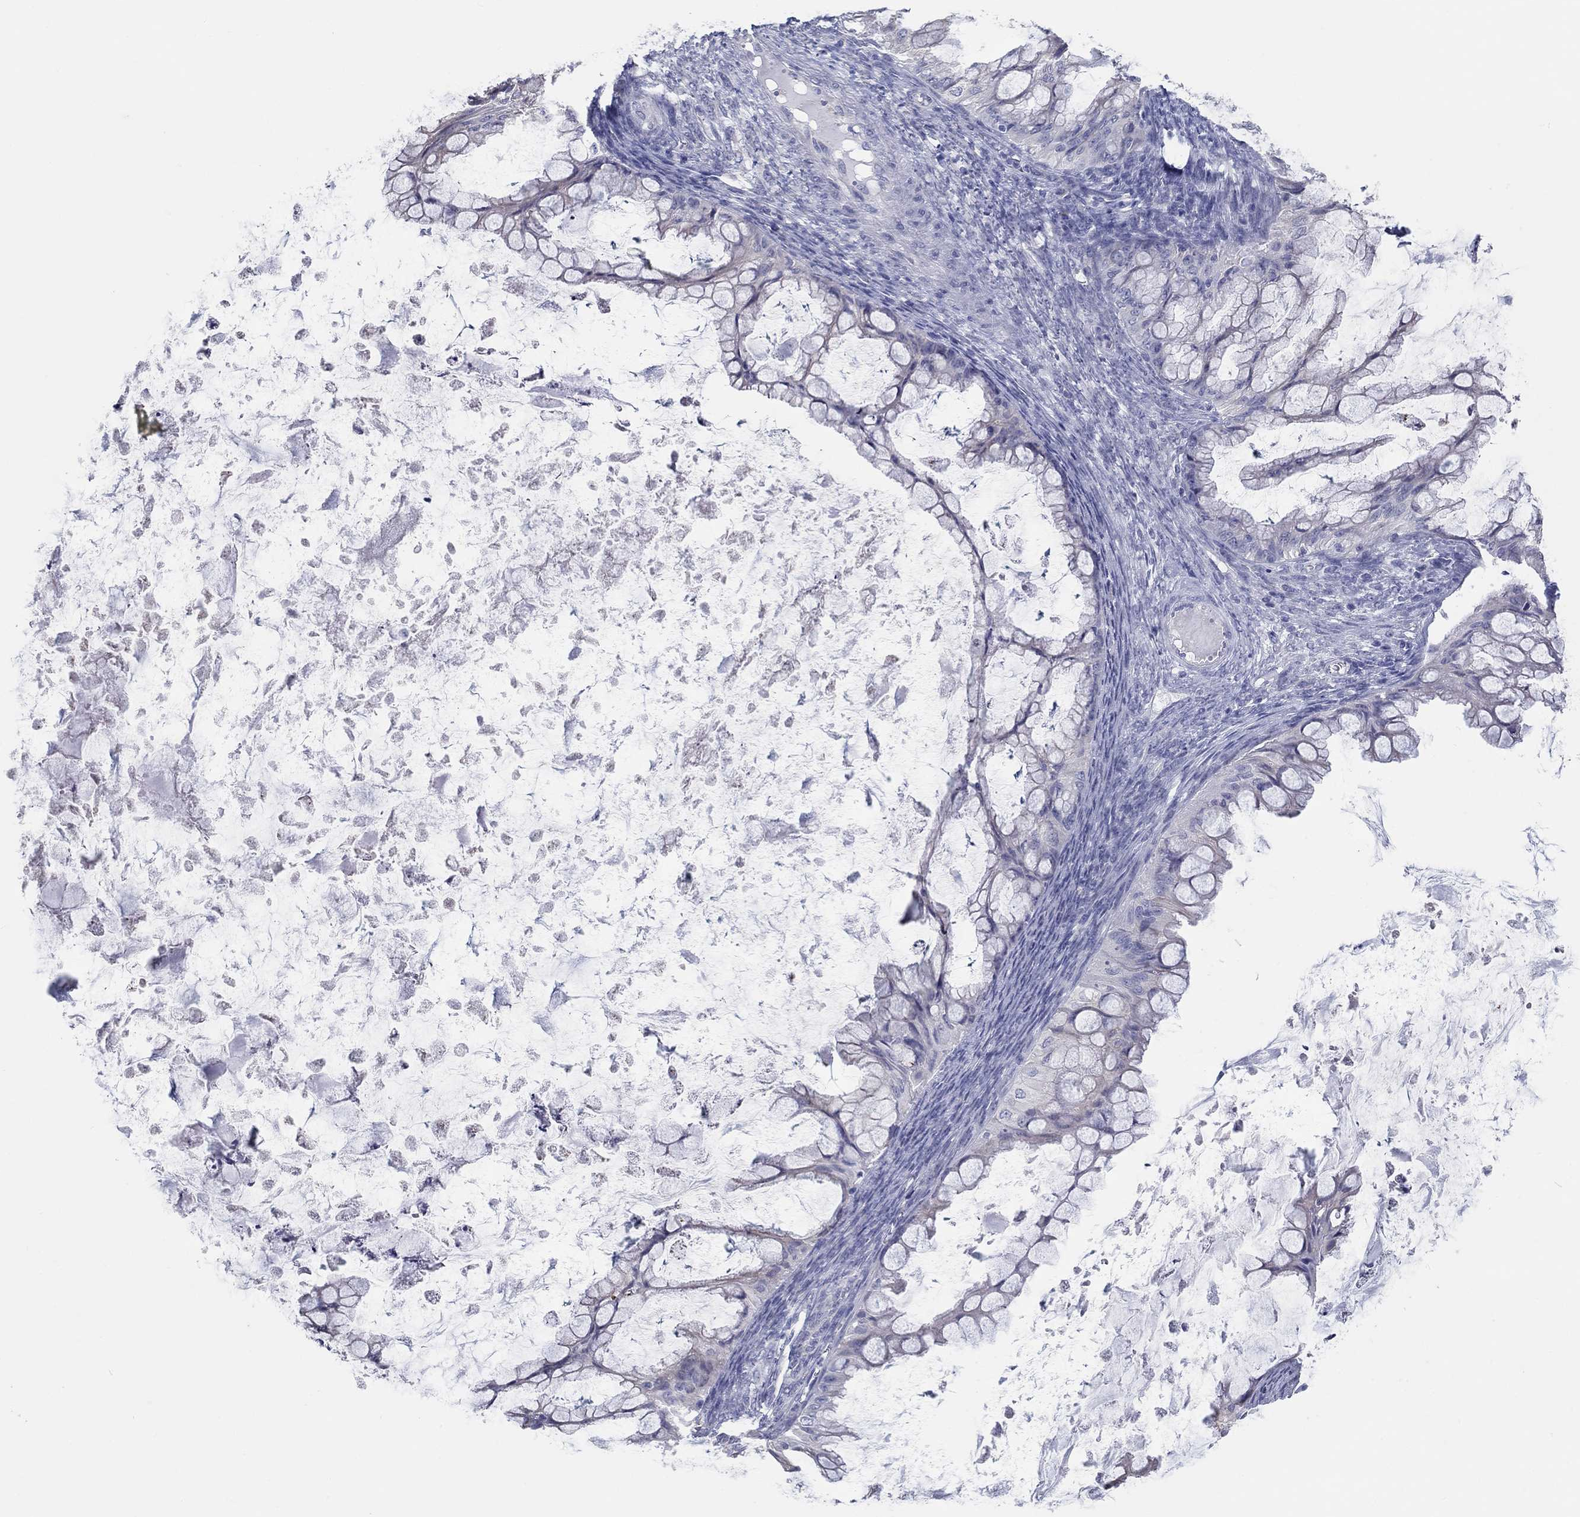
{"staining": {"intensity": "negative", "quantity": "none", "location": "none"}, "tissue": "ovarian cancer", "cell_type": "Tumor cells", "image_type": "cancer", "snomed": [{"axis": "morphology", "description": "Cystadenocarcinoma, mucinous, NOS"}, {"axis": "topography", "description": "Ovary"}], "caption": "Human ovarian cancer (mucinous cystadenocarcinoma) stained for a protein using IHC exhibits no positivity in tumor cells.", "gene": "LRRC4C", "patient": {"sex": "female", "age": 35}}